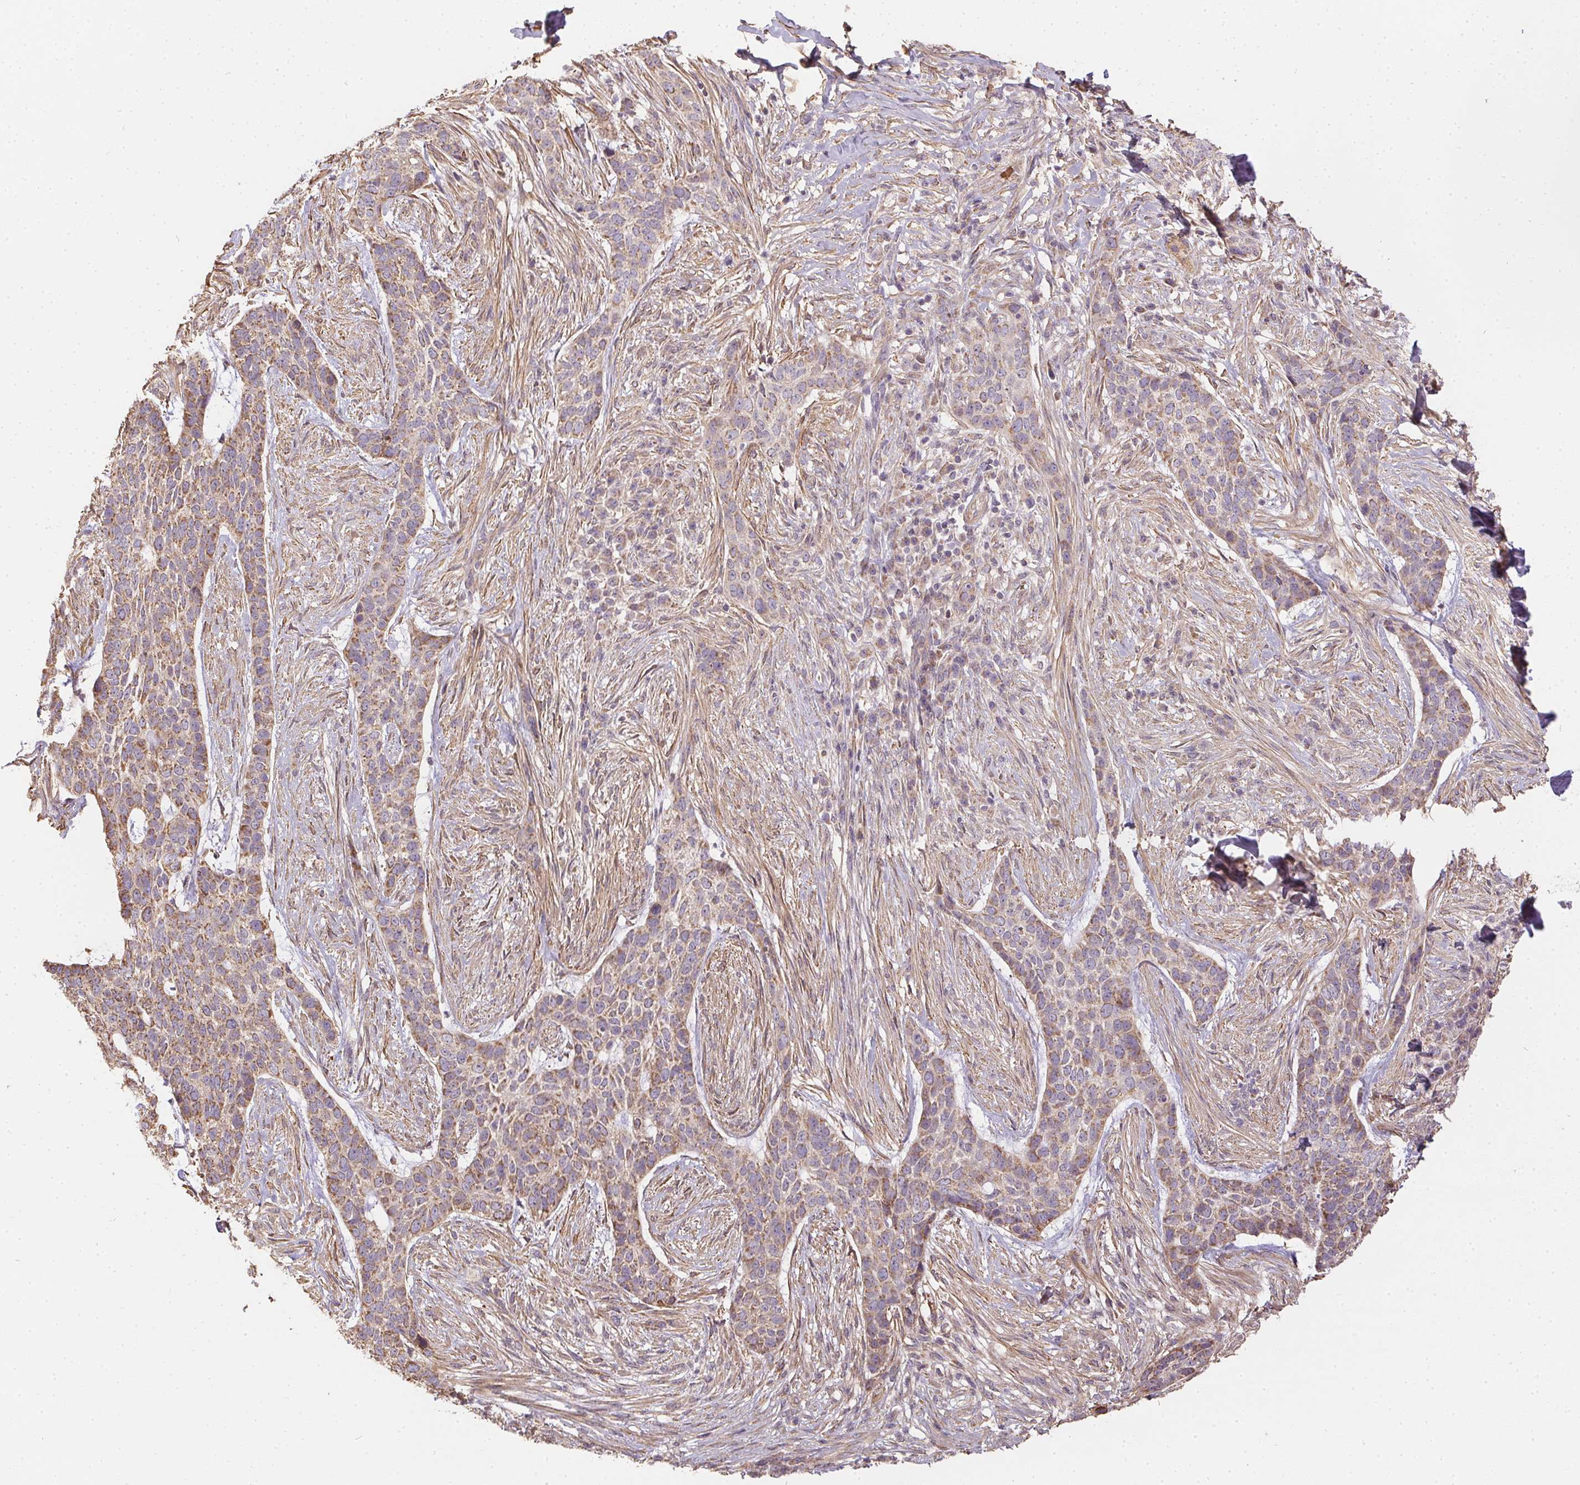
{"staining": {"intensity": "moderate", "quantity": "25%-75%", "location": "cytoplasmic/membranous"}, "tissue": "skin cancer", "cell_type": "Tumor cells", "image_type": "cancer", "snomed": [{"axis": "morphology", "description": "Basal cell carcinoma"}, {"axis": "topography", "description": "Skin"}], "caption": "An image showing moderate cytoplasmic/membranous positivity in approximately 25%-75% of tumor cells in basal cell carcinoma (skin), as visualized by brown immunohistochemical staining.", "gene": "REV3L", "patient": {"sex": "female", "age": 69}}